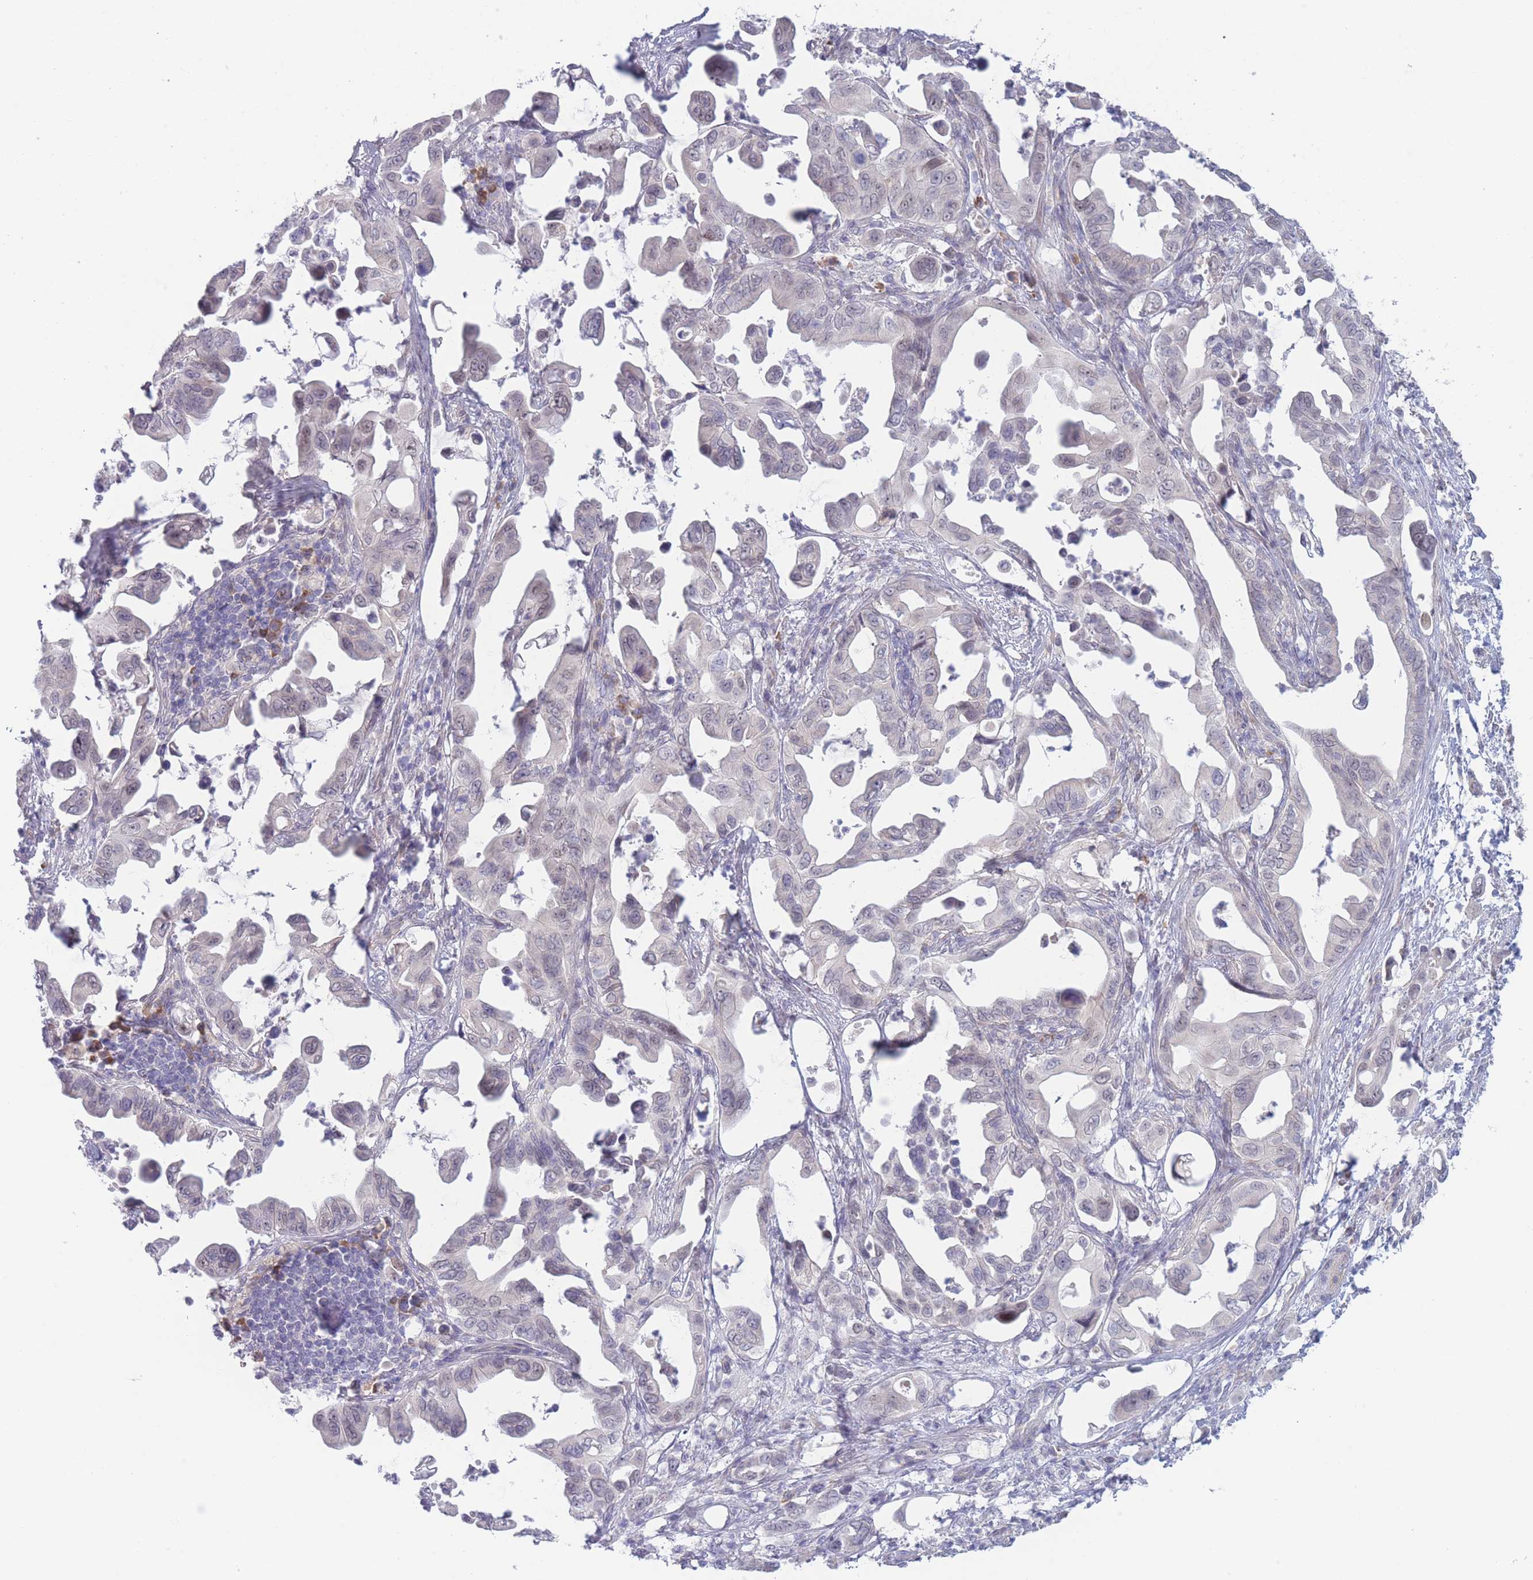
{"staining": {"intensity": "negative", "quantity": "none", "location": "none"}, "tissue": "pancreatic cancer", "cell_type": "Tumor cells", "image_type": "cancer", "snomed": [{"axis": "morphology", "description": "Adenocarcinoma, NOS"}, {"axis": "topography", "description": "Pancreas"}], "caption": "Pancreatic cancer was stained to show a protein in brown. There is no significant staining in tumor cells. (DAB immunohistochemistry (IHC), high magnification).", "gene": "FAM227B", "patient": {"sex": "male", "age": 61}}